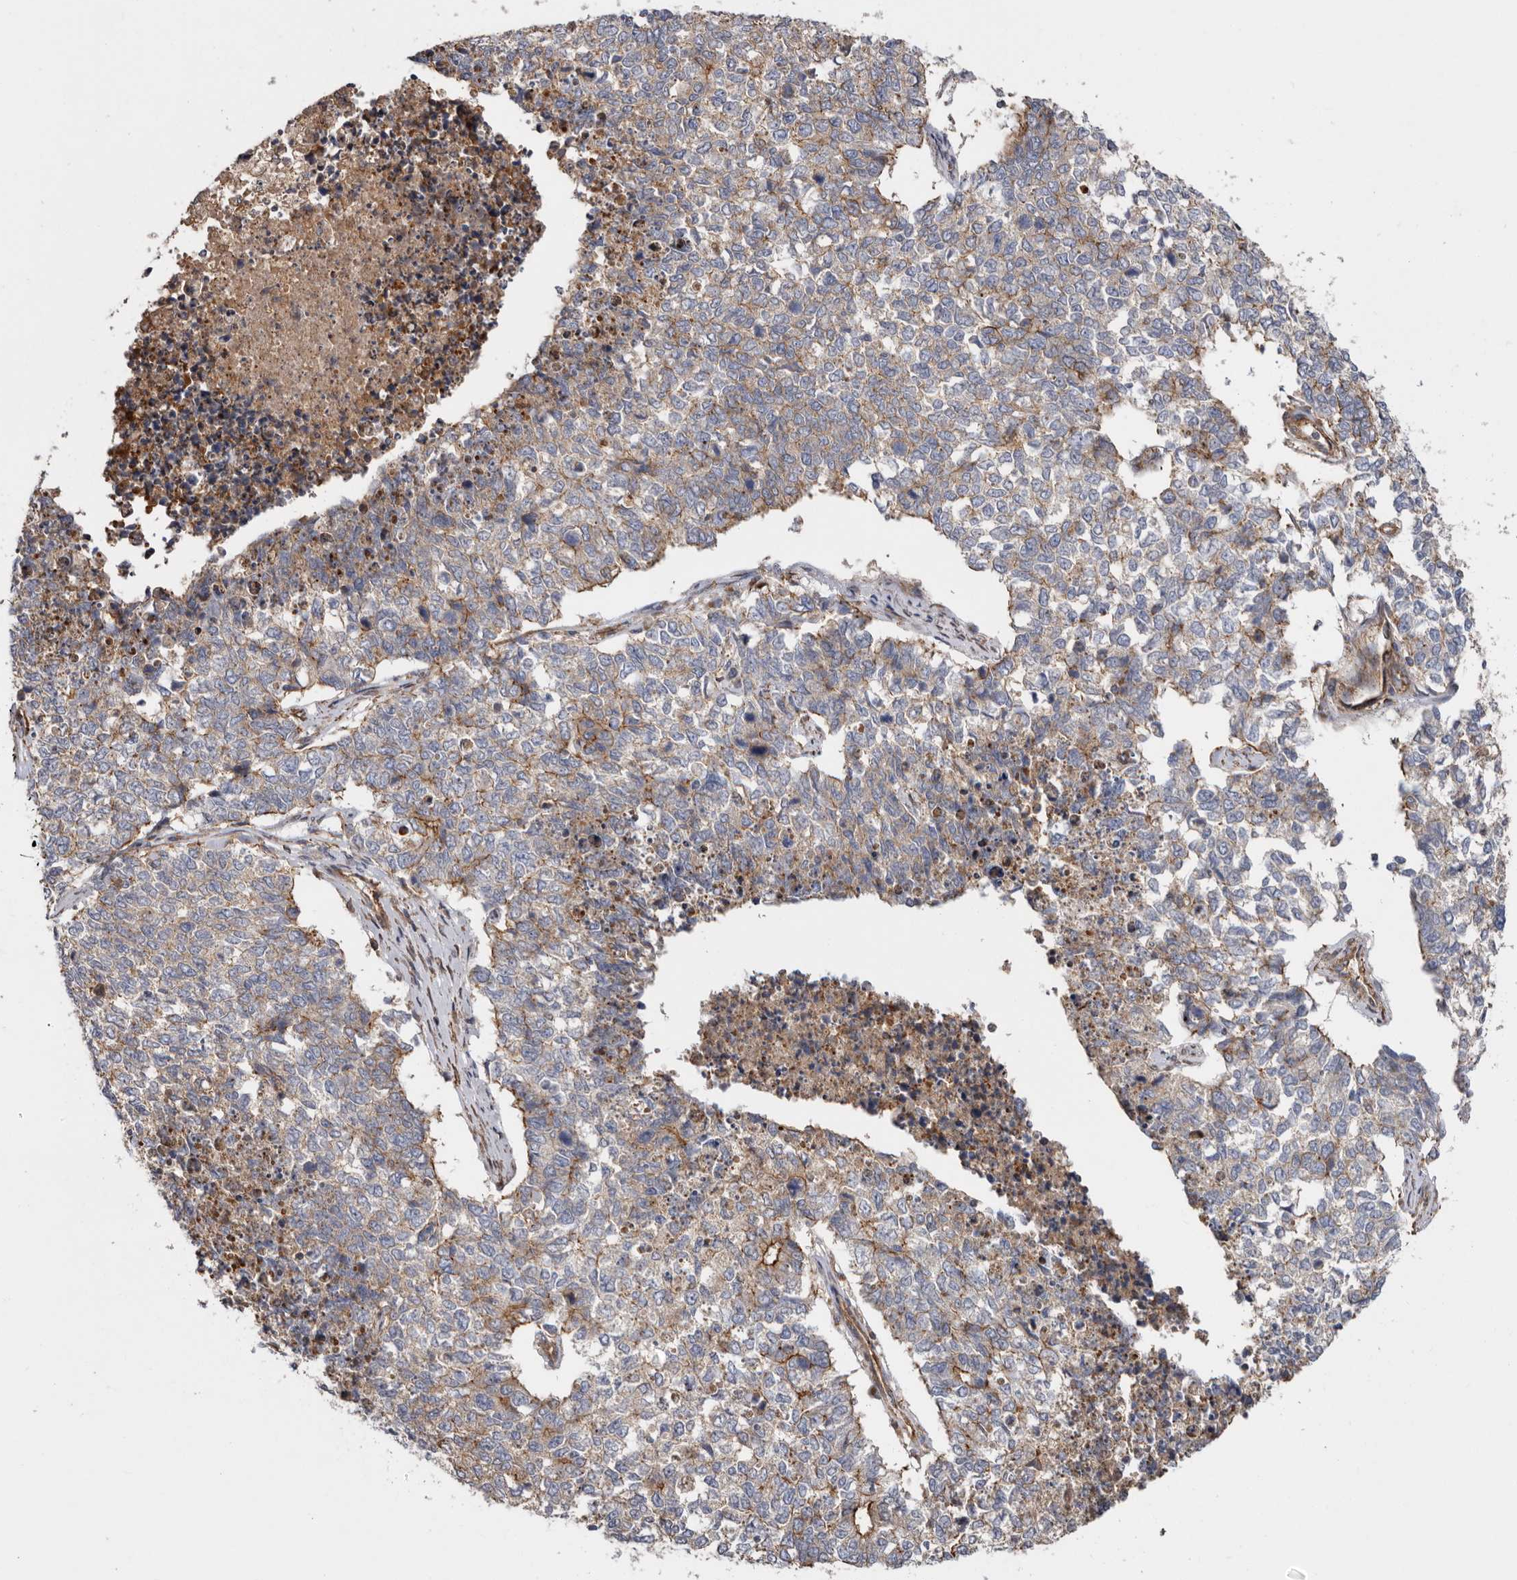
{"staining": {"intensity": "moderate", "quantity": "25%-75%", "location": "cytoplasmic/membranous"}, "tissue": "cervical cancer", "cell_type": "Tumor cells", "image_type": "cancer", "snomed": [{"axis": "morphology", "description": "Squamous cell carcinoma, NOS"}, {"axis": "topography", "description": "Cervix"}], "caption": "Tumor cells show medium levels of moderate cytoplasmic/membranous positivity in about 25%-75% of cells in human squamous cell carcinoma (cervical).", "gene": "TMC7", "patient": {"sex": "female", "age": 63}}